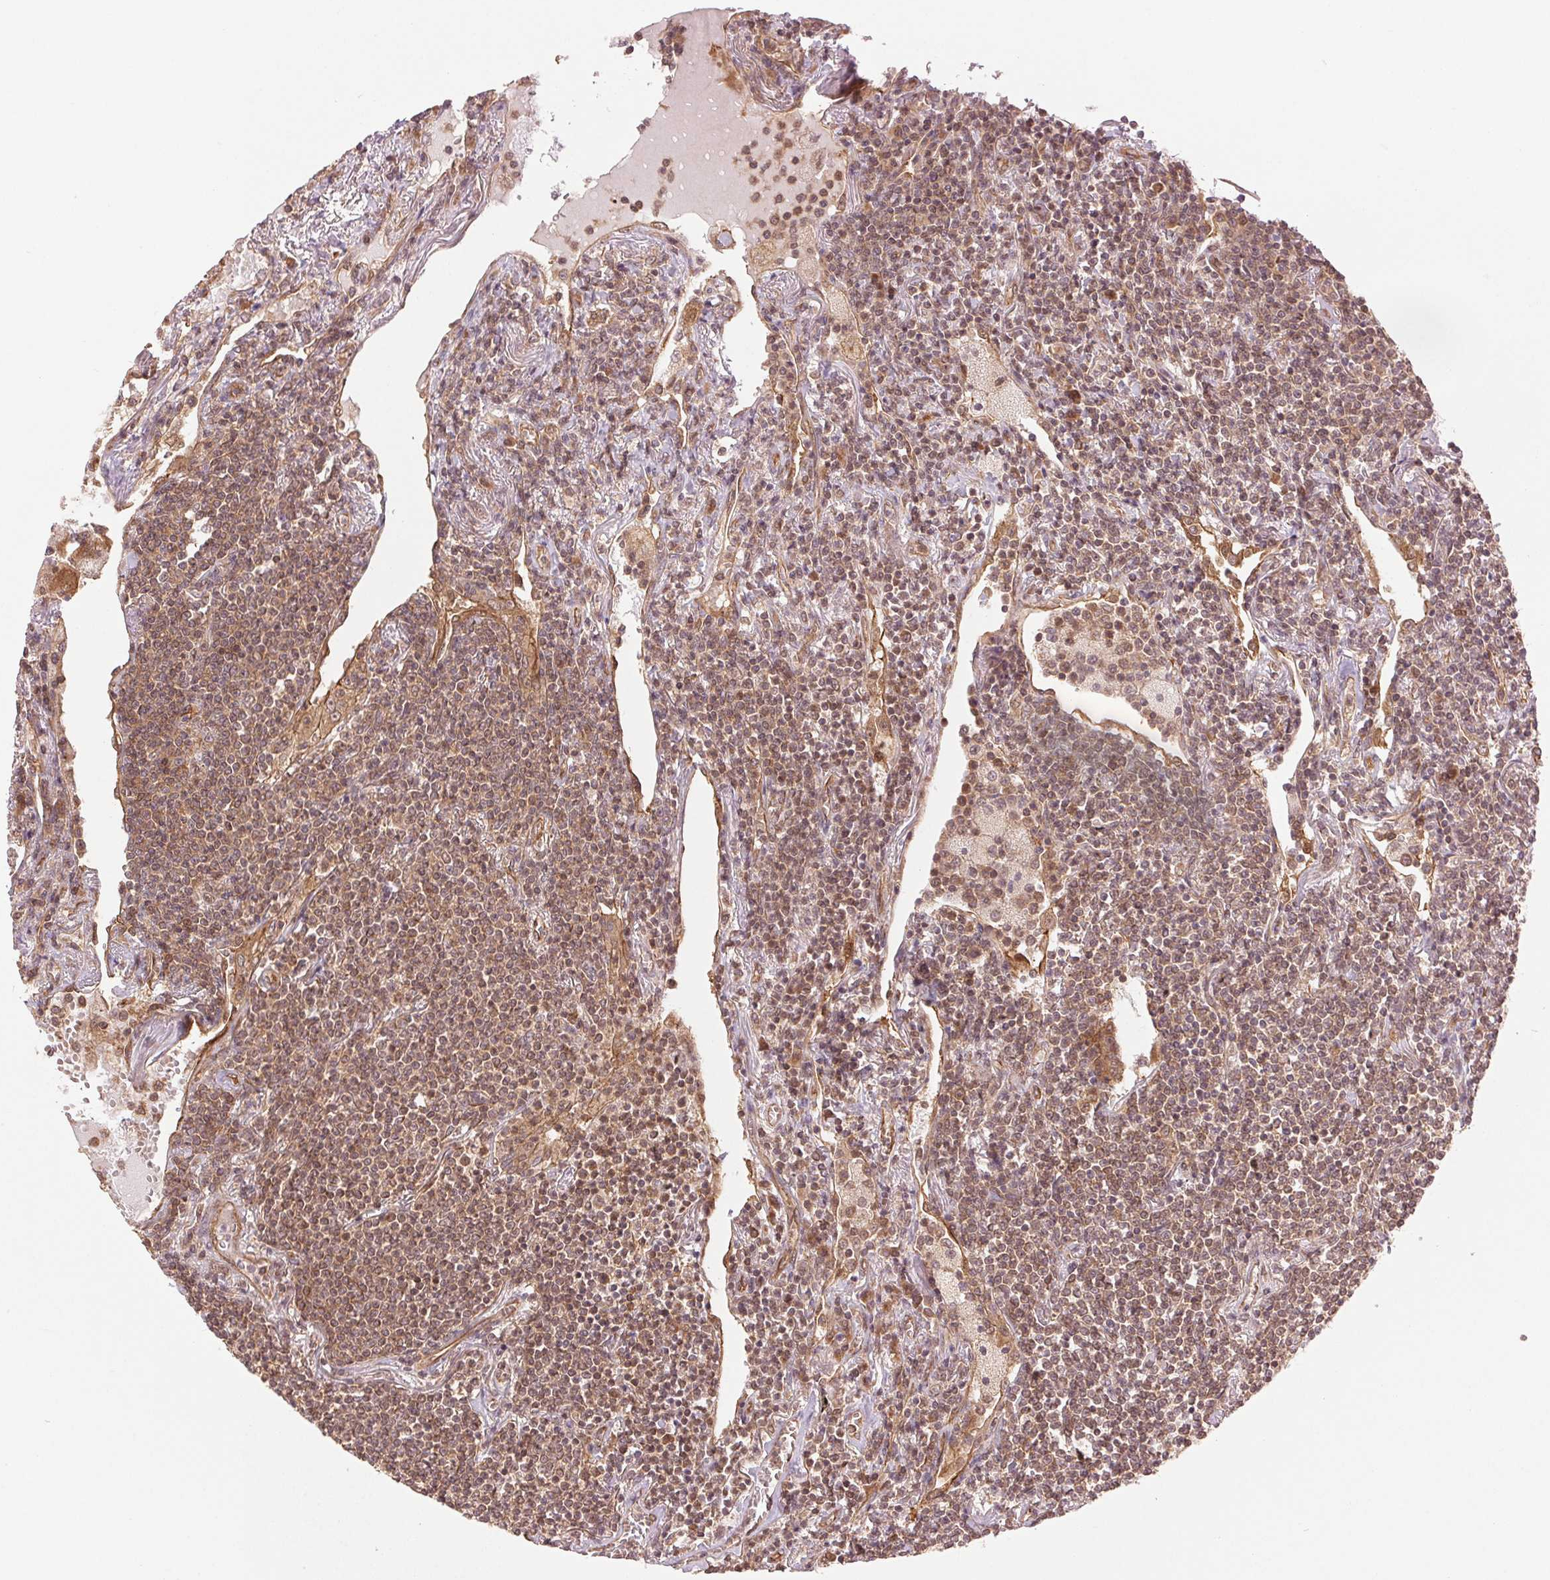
{"staining": {"intensity": "moderate", "quantity": ">75%", "location": "cytoplasmic/membranous"}, "tissue": "lymphoma", "cell_type": "Tumor cells", "image_type": "cancer", "snomed": [{"axis": "morphology", "description": "Malignant lymphoma, non-Hodgkin's type, Low grade"}, {"axis": "topography", "description": "Lung"}], "caption": "Immunohistochemistry of human low-grade malignant lymphoma, non-Hodgkin's type demonstrates medium levels of moderate cytoplasmic/membranous positivity in about >75% of tumor cells.", "gene": "STARD7", "patient": {"sex": "female", "age": 71}}